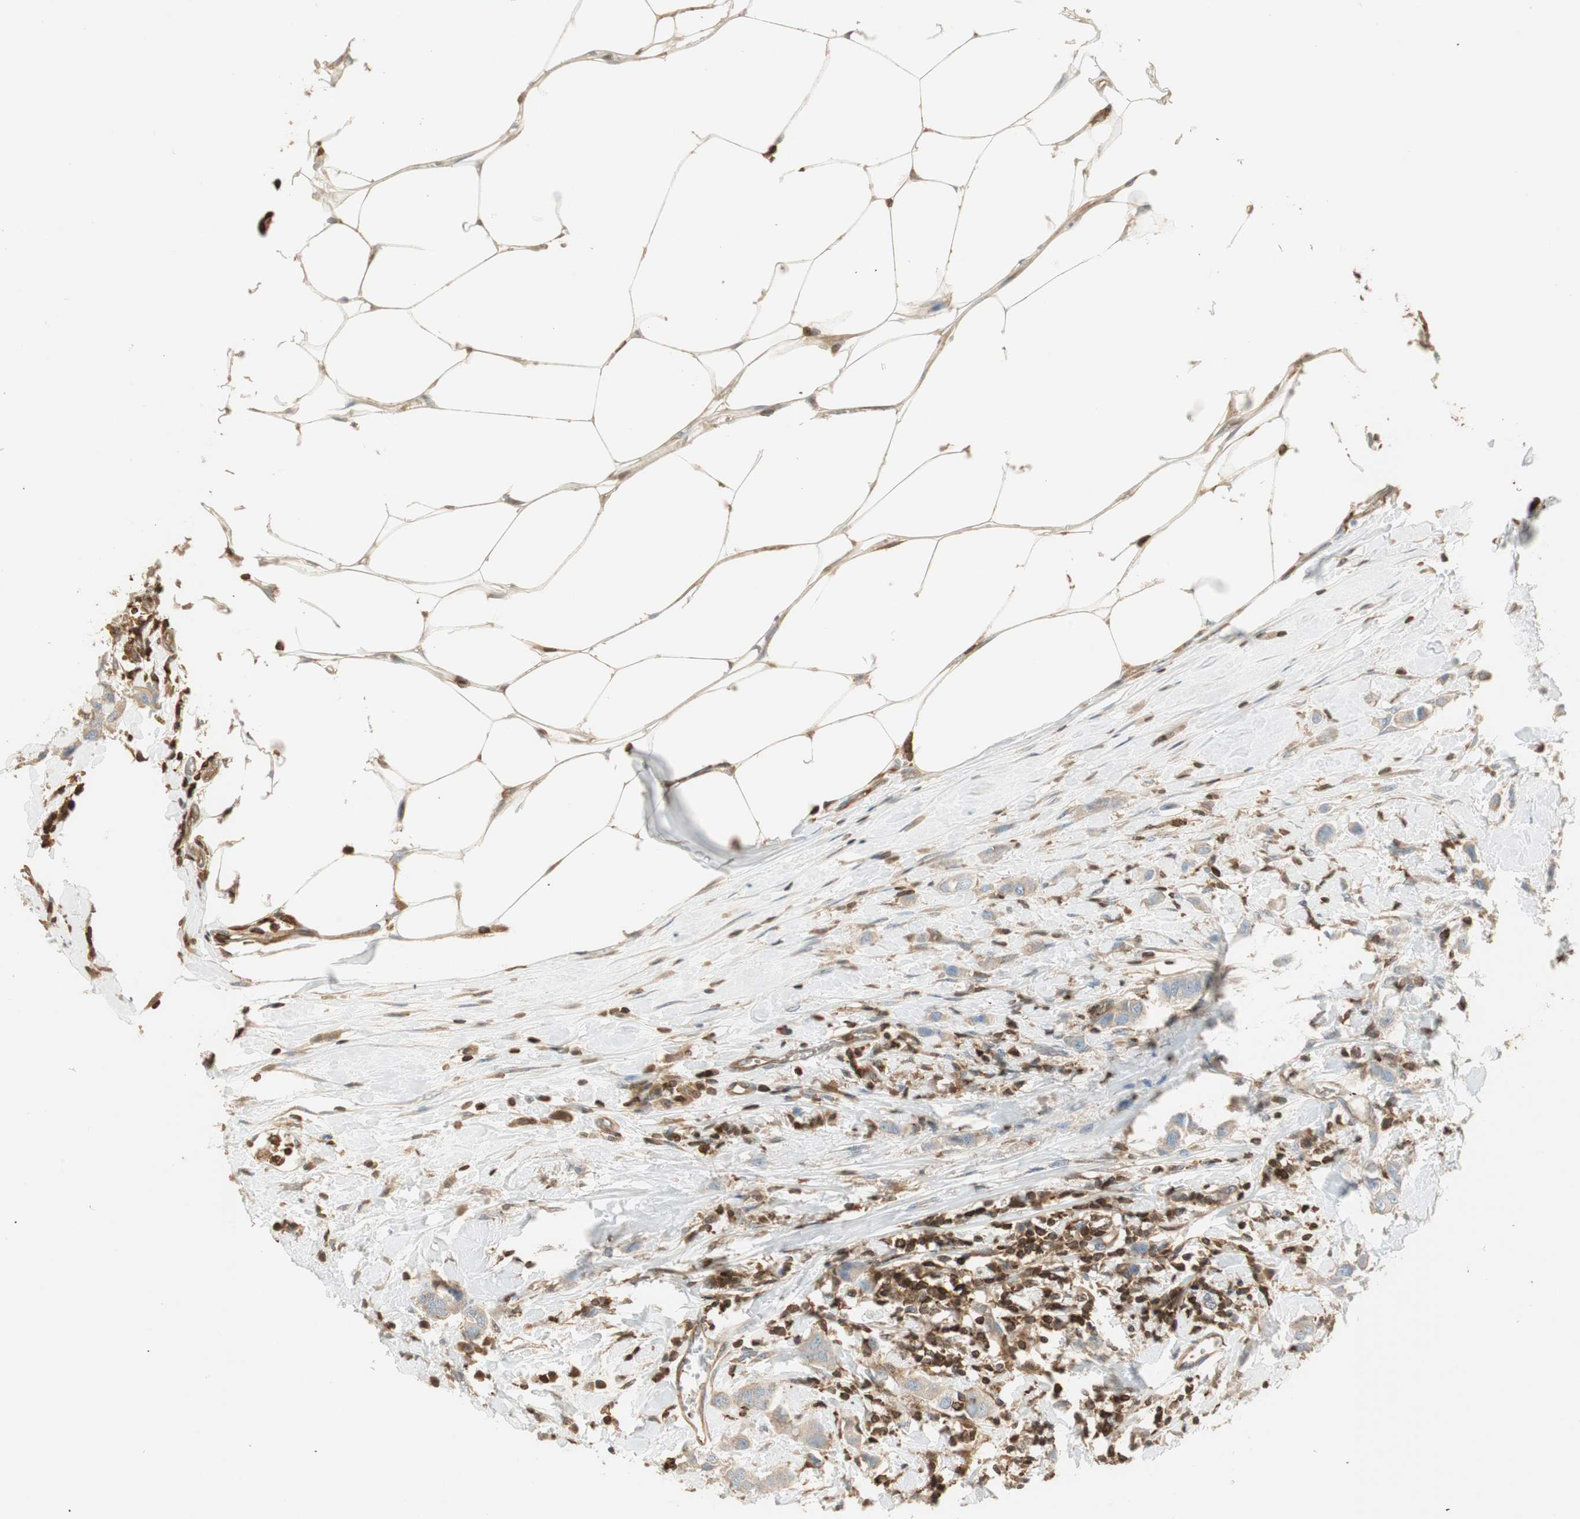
{"staining": {"intensity": "weak", "quantity": ">75%", "location": "cytoplasmic/membranous"}, "tissue": "breast cancer", "cell_type": "Tumor cells", "image_type": "cancer", "snomed": [{"axis": "morphology", "description": "Duct carcinoma"}, {"axis": "topography", "description": "Breast"}], "caption": "IHC of human breast cancer demonstrates low levels of weak cytoplasmic/membranous expression in approximately >75% of tumor cells.", "gene": "CRLF3", "patient": {"sex": "female", "age": 50}}